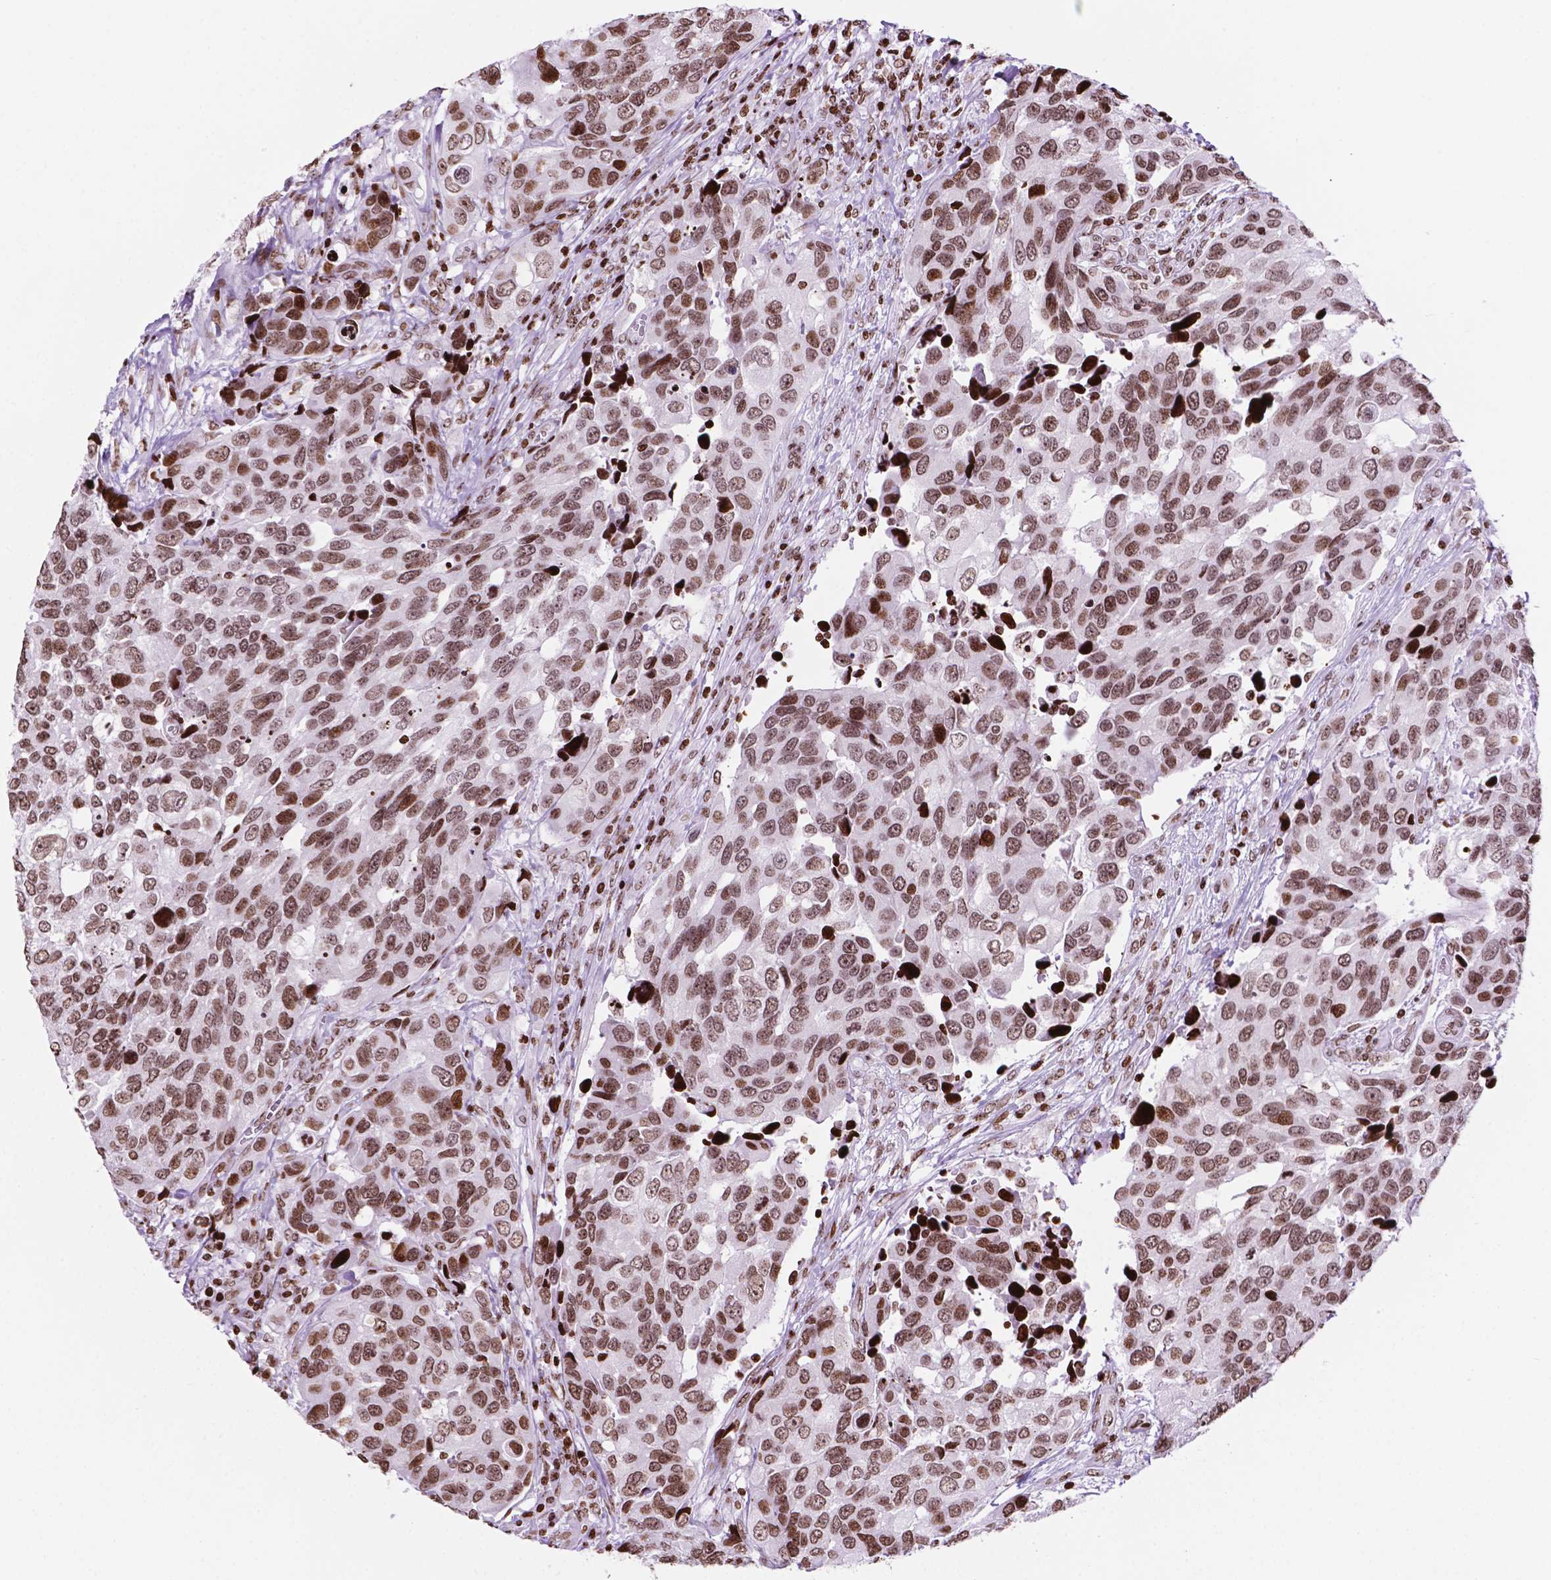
{"staining": {"intensity": "moderate", "quantity": ">75%", "location": "nuclear"}, "tissue": "urothelial cancer", "cell_type": "Tumor cells", "image_type": "cancer", "snomed": [{"axis": "morphology", "description": "Urothelial carcinoma, High grade"}, {"axis": "topography", "description": "Urinary bladder"}], "caption": "DAB (3,3'-diaminobenzidine) immunohistochemical staining of high-grade urothelial carcinoma displays moderate nuclear protein positivity in about >75% of tumor cells.", "gene": "TMEM250", "patient": {"sex": "male", "age": 60}}